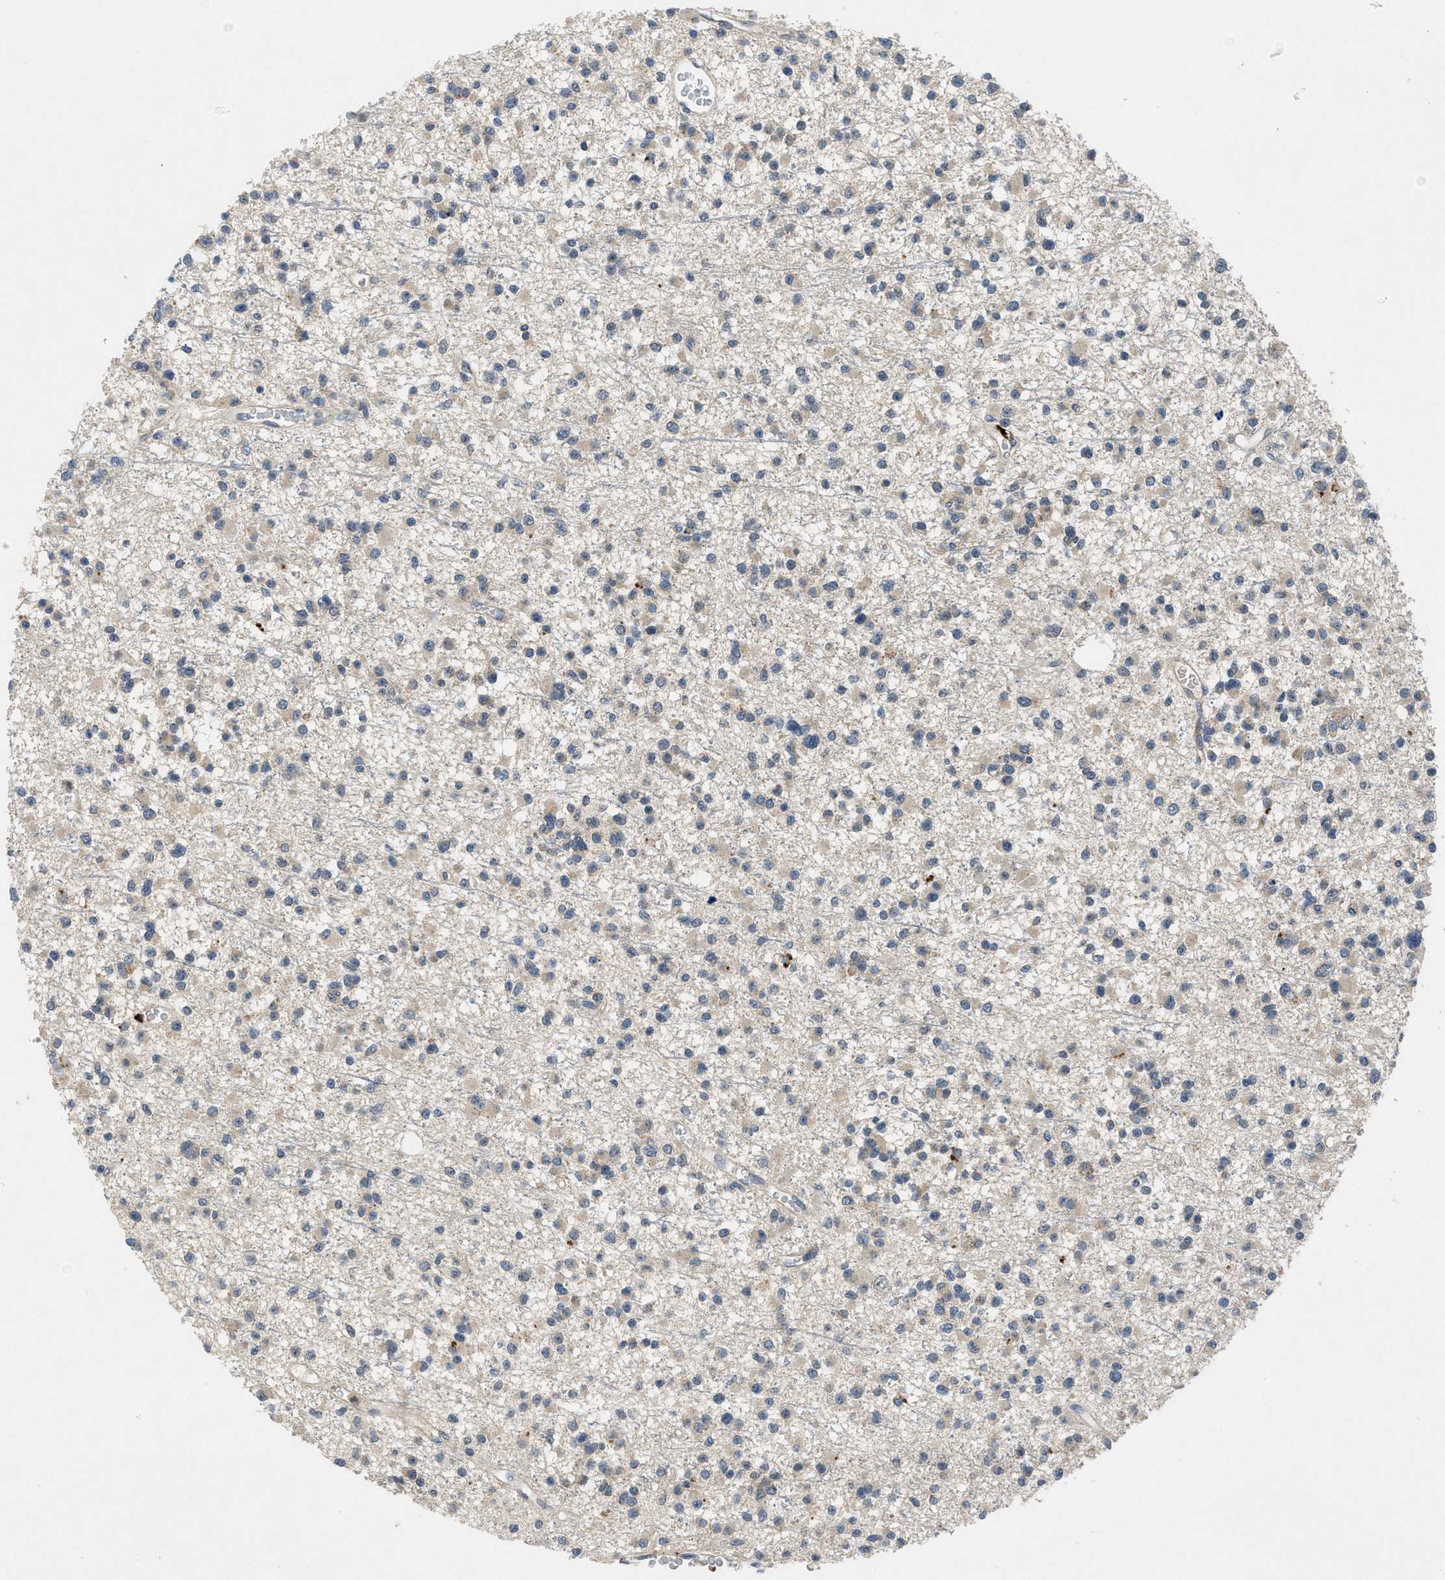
{"staining": {"intensity": "weak", "quantity": ">75%", "location": "cytoplasmic/membranous"}, "tissue": "glioma", "cell_type": "Tumor cells", "image_type": "cancer", "snomed": [{"axis": "morphology", "description": "Glioma, malignant, Low grade"}, {"axis": "topography", "description": "Brain"}], "caption": "This image reveals IHC staining of human malignant low-grade glioma, with low weak cytoplasmic/membranous expression in approximately >75% of tumor cells.", "gene": "PDE7A", "patient": {"sex": "female", "age": 22}}